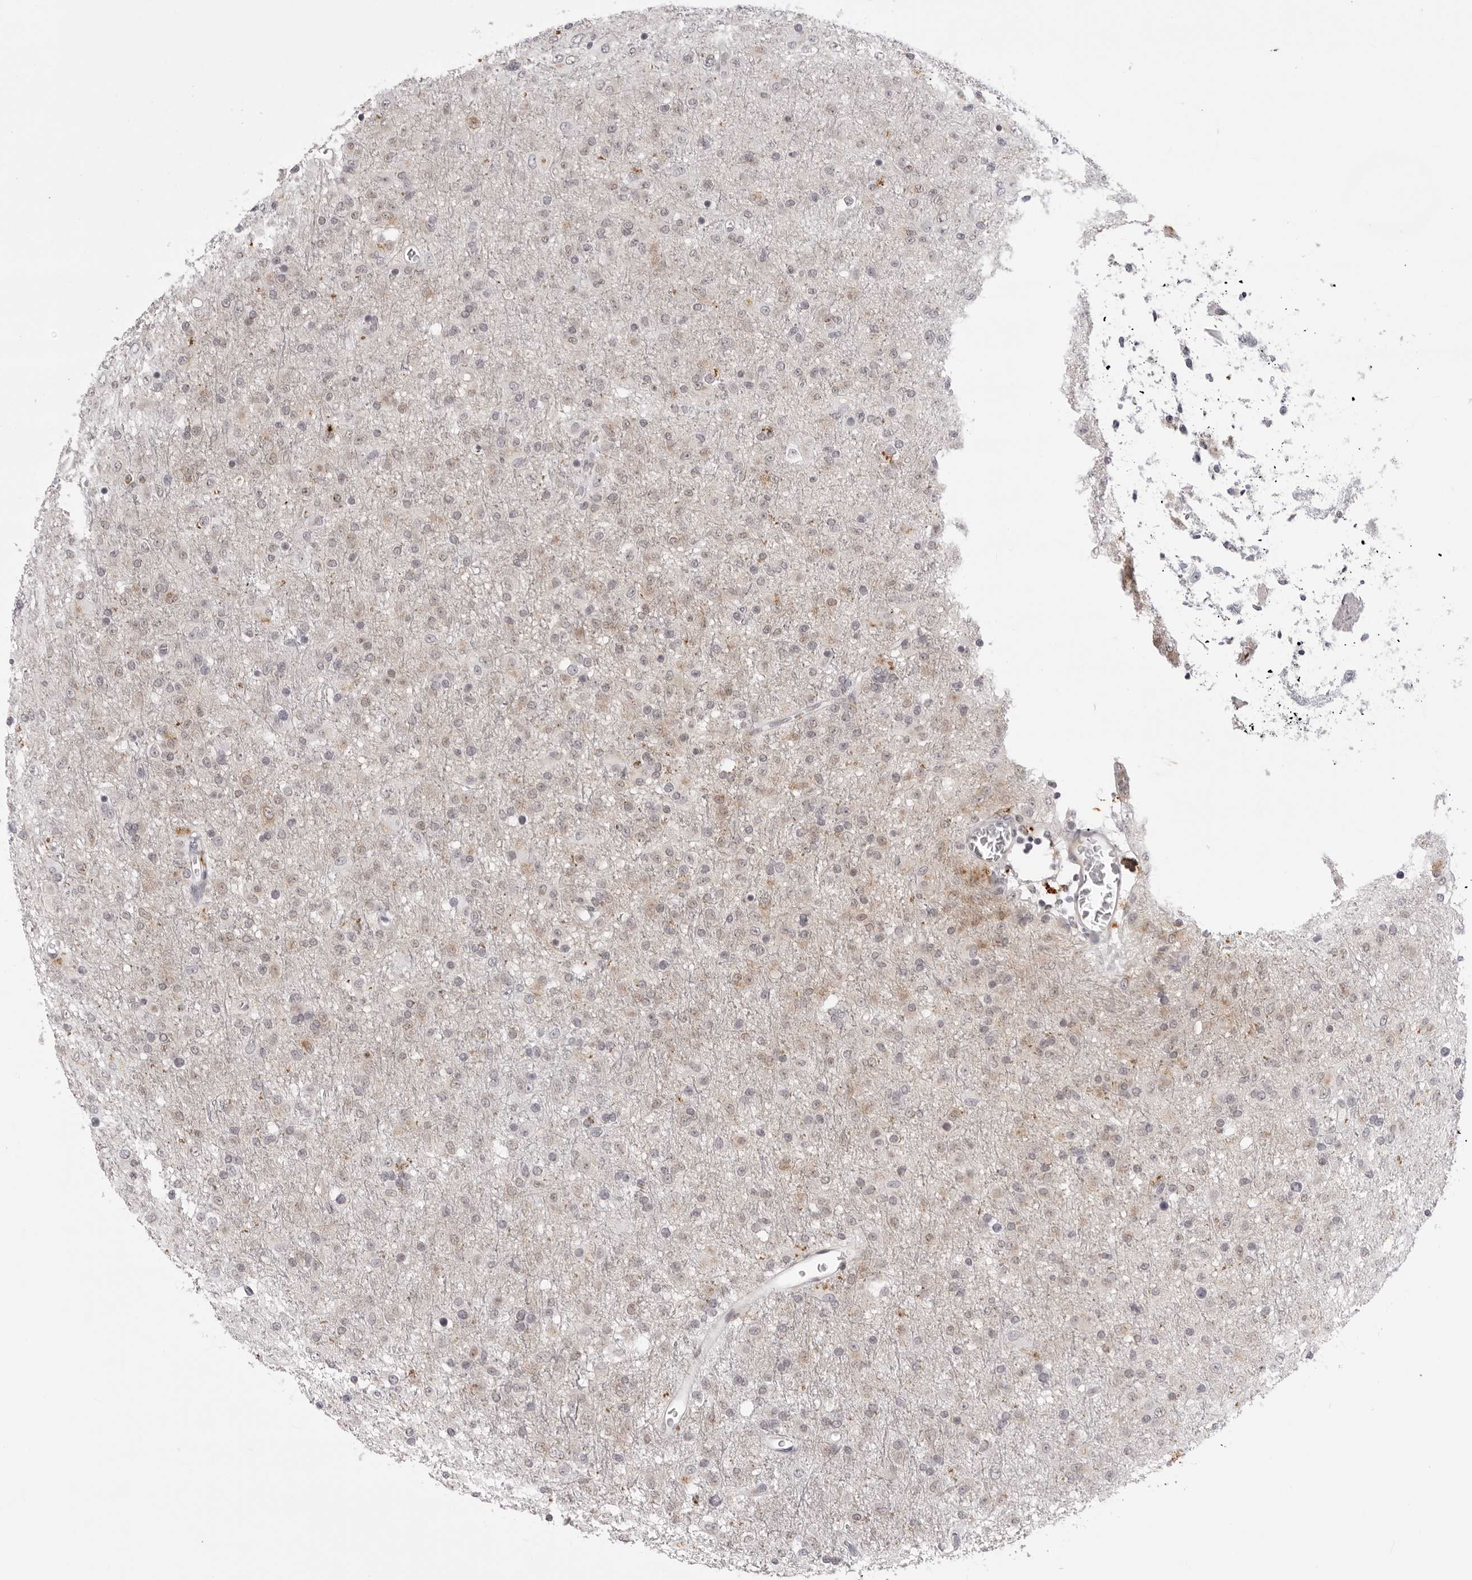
{"staining": {"intensity": "weak", "quantity": "<25%", "location": "cytoplasmic/membranous"}, "tissue": "glioma", "cell_type": "Tumor cells", "image_type": "cancer", "snomed": [{"axis": "morphology", "description": "Glioma, malignant, Low grade"}, {"axis": "topography", "description": "Brain"}], "caption": "Photomicrograph shows no protein positivity in tumor cells of malignant glioma (low-grade) tissue. (Immunohistochemistry, brightfield microscopy, high magnification).", "gene": "SUGCT", "patient": {"sex": "male", "age": 65}}